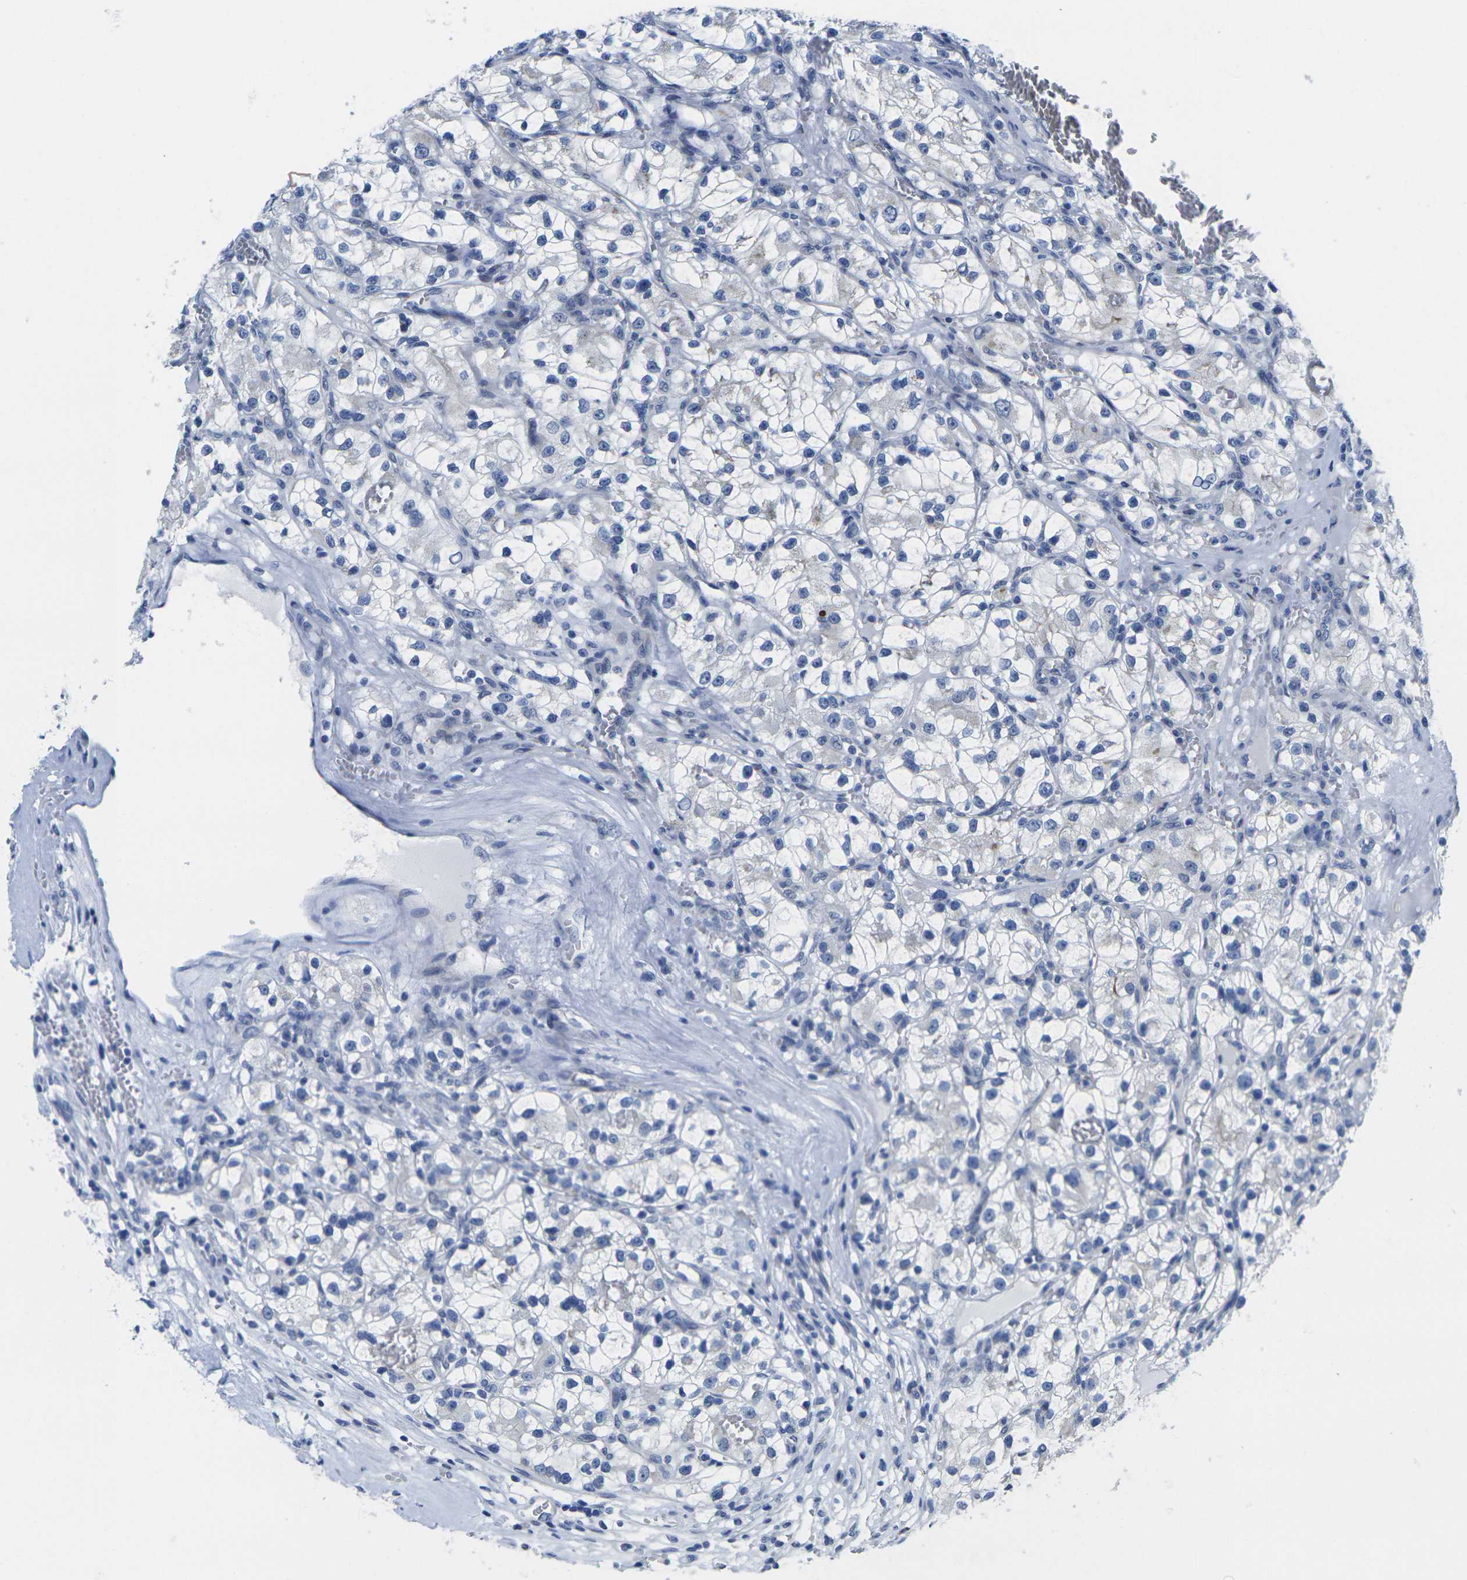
{"staining": {"intensity": "negative", "quantity": "none", "location": "none"}, "tissue": "renal cancer", "cell_type": "Tumor cells", "image_type": "cancer", "snomed": [{"axis": "morphology", "description": "Adenocarcinoma, NOS"}, {"axis": "topography", "description": "Kidney"}], "caption": "High magnification brightfield microscopy of adenocarcinoma (renal) stained with DAB (brown) and counterstained with hematoxylin (blue): tumor cells show no significant expression. Nuclei are stained in blue.", "gene": "CRK", "patient": {"sex": "female", "age": 57}}